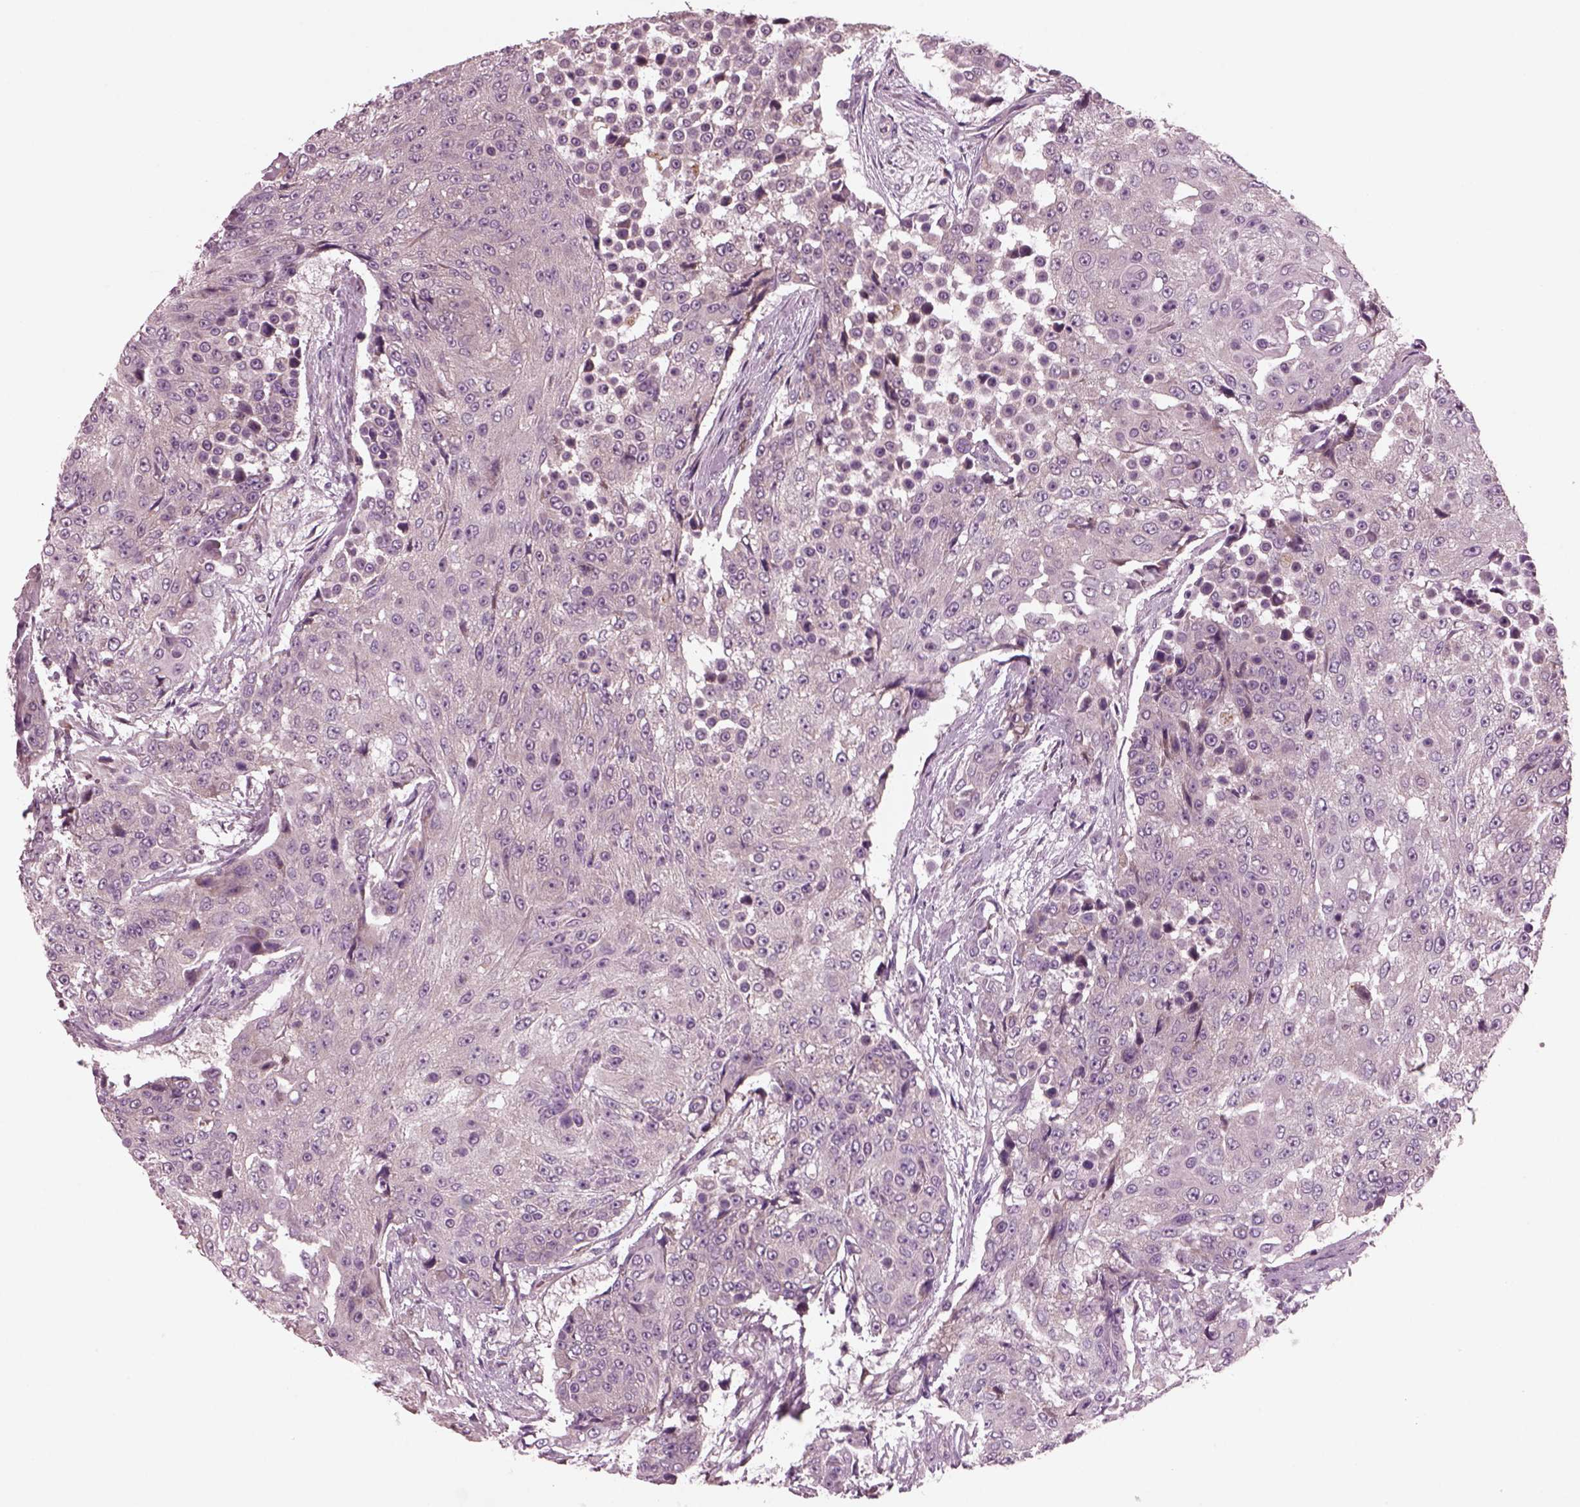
{"staining": {"intensity": "weak", "quantity": "<25%", "location": "cytoplasmic/membranous"}, "tissue": "urothelial cancer", "cell_type": "Tumor cells", "image_type": "cancer", "snomed": [{"axis": "morphology", "description": "Urothelial carcinoma, High grade"}, {"axis": "topography", "description": "Urinary bladder"}], "caption": "Immunohistochemistry (IHC) histopathology image of human urothelial carcinoma (high-grade) stained for a protein (brown), which exhibits no positivity in tumor cells. The staining is performed using DAB brown chromogen with nuclei counter-stained in using hematoxylin.", "gene": "AP4M1", "patient": {"sex": "female", "age": 63}}